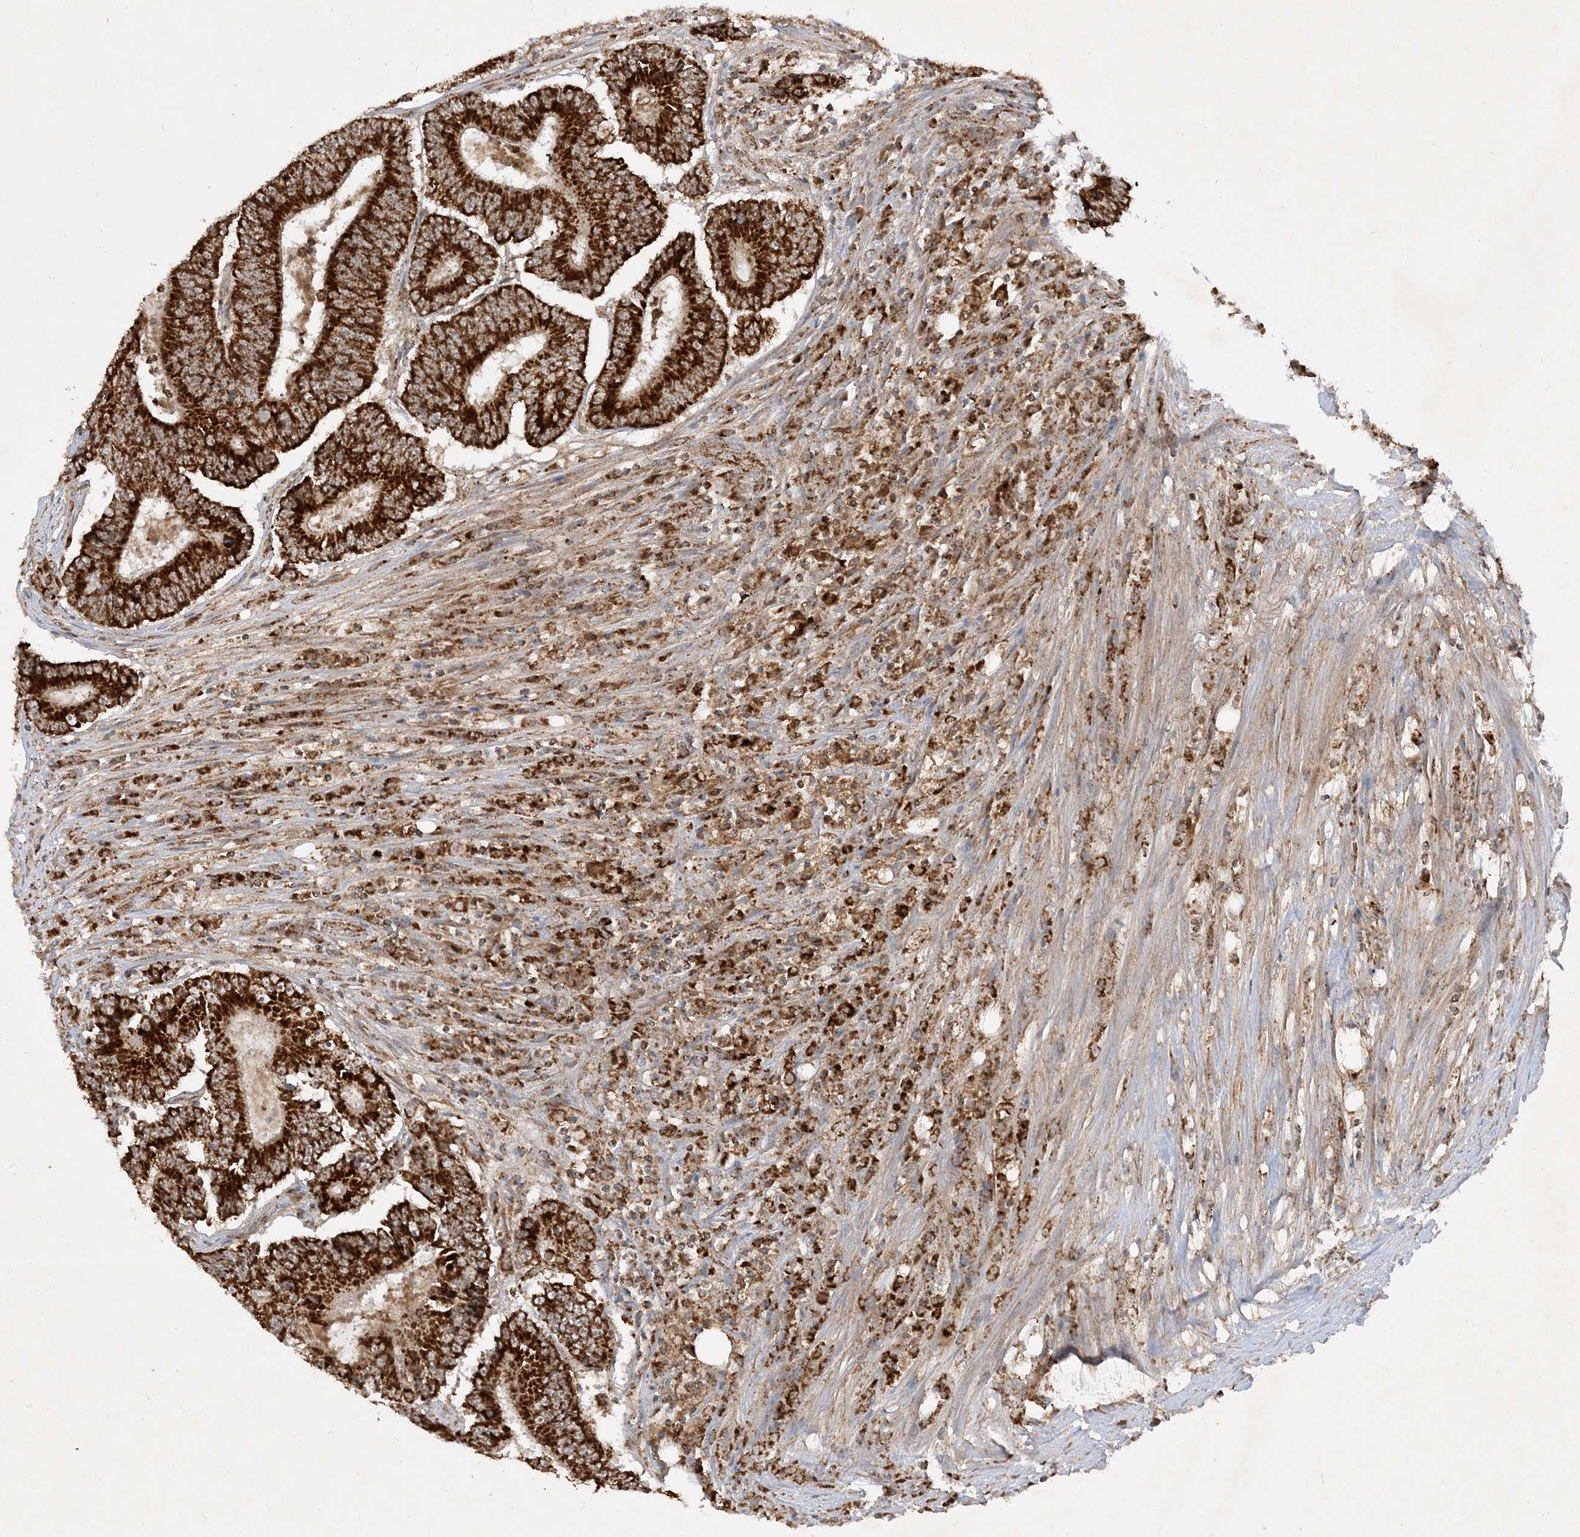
{"staining": {"intensity": "strong", "quantity": ">75%", "location": "cytoplasmic/membranous"}, "tissue": "colorectal cancer", "cell_type": "Tumor cells", "image_type": "cancer", "snomed": [{"axis": "morphology", "description": "Adenocarcinoma, NOS"}, {"axis": "topography", "description": "Colon"}], "caption": "High-magnification brightfield microscopy of adenocarcinoma (colorectal) stained with DAB (3,3'-diaminobenzidine) (brown) and counterstained with hematoxylin (blue). tumor cells exhibit strong cytoplasmic/membranous expression is seen in about>75% of cells.", "gene": "NDUFAF3", "patient": {"sex": "male", "age": 83}}